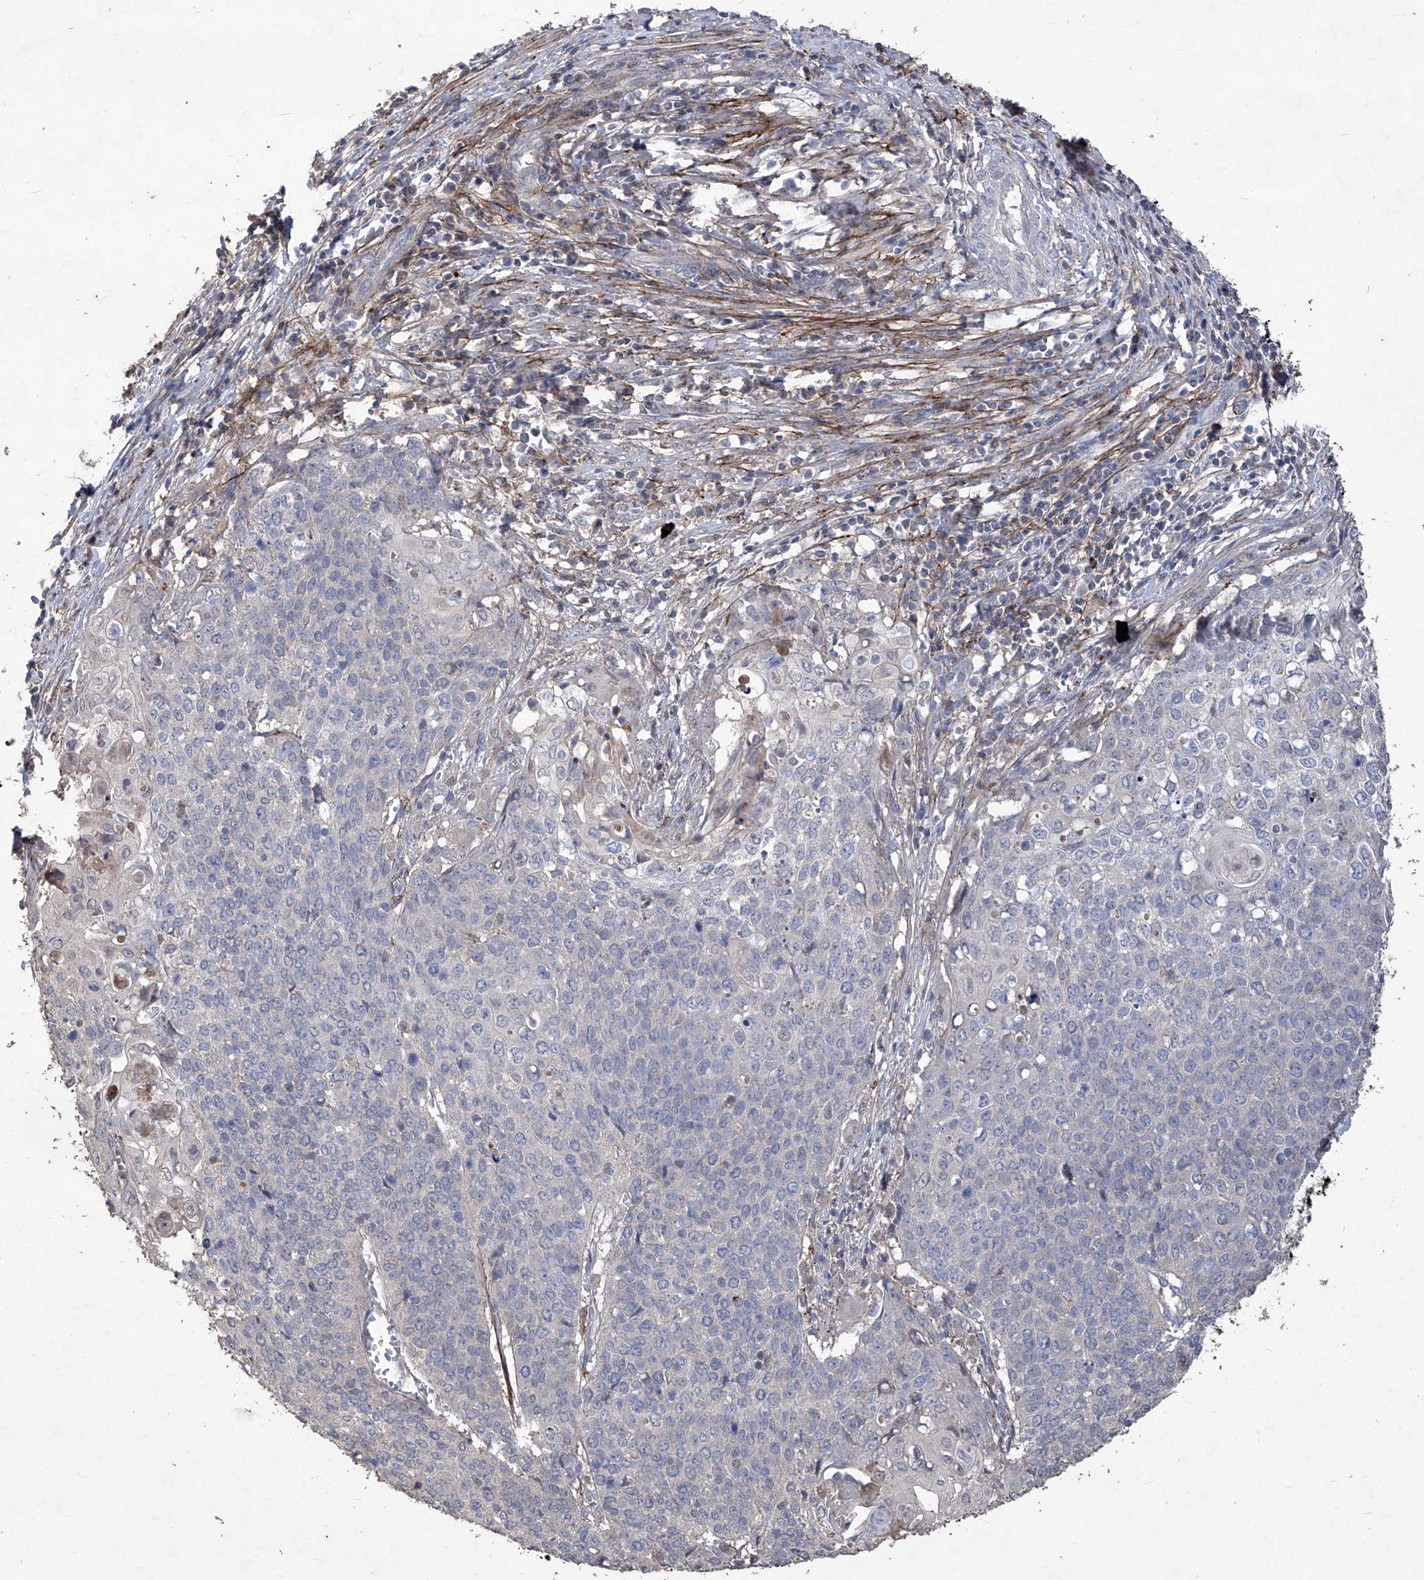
{"staining": {"intensity": "negative", "quantity": "none", "location": "none"}, "tissue": "cervical cancer", "cell_type": "Tumor cells", "image_type": "cancer", "snomed": [{"axis": "morphology", "description": "Squamous cell carcinoma, NOS"}, {"axis": "topography", "description": "Cervix"}], "caption": "A photomicrograph of cervical cancer (squamous cell carcinoma) stained for a protein reveals no brown staining in tumor cells. The staining was performed using DAB (3,3'-diaminobenzidine) to visualize the protein expression in brown, while the nuclei were stained in blue with hematoxylin (Magnification: 20x).", "gene": "TXNIP", "patient": {"sex": "female", "age": 39}}